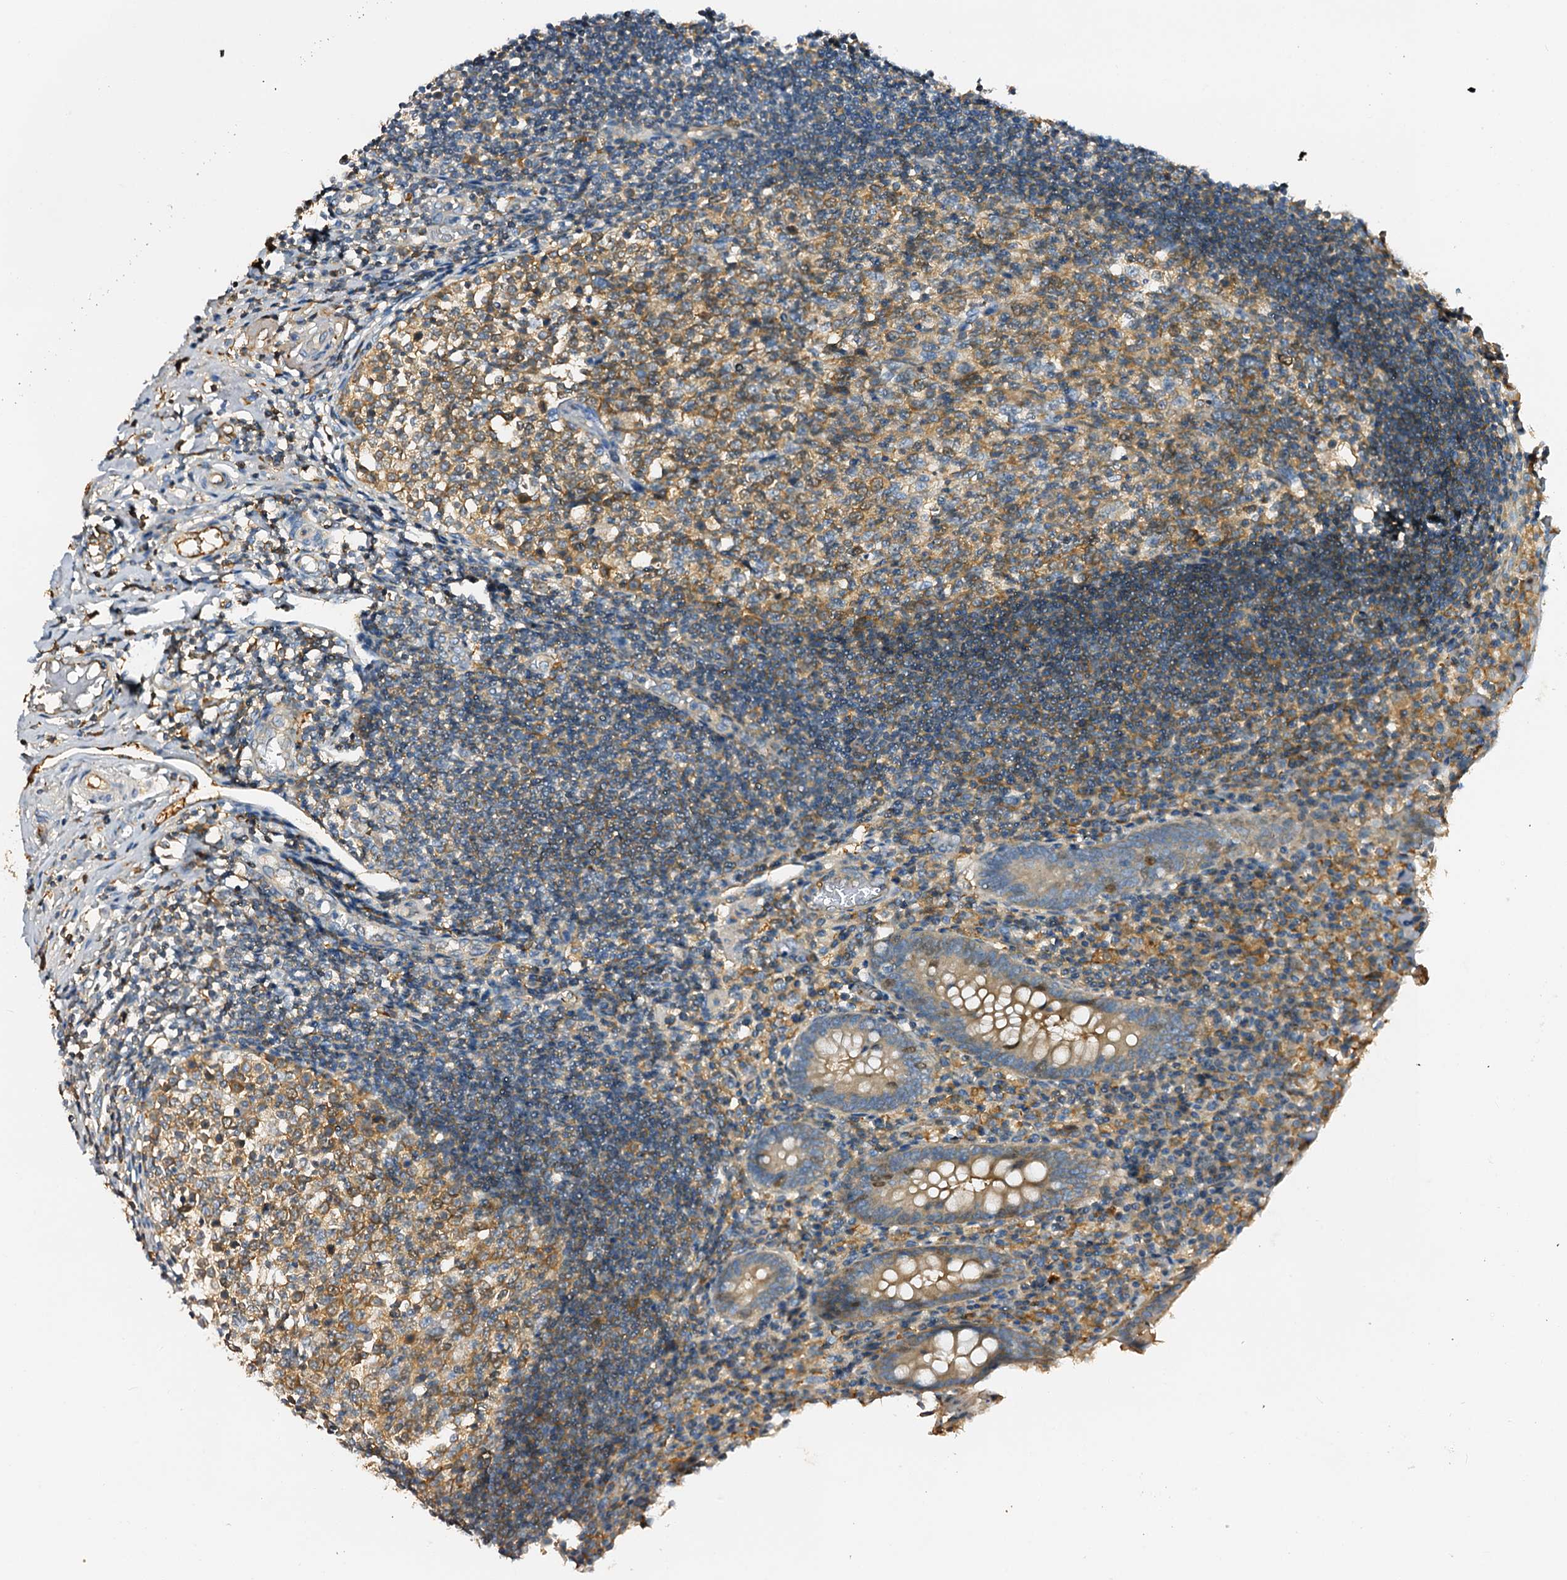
{"staining": {"intensity": "moderate", "quantity": ">75%", "location": "cytoplasmic/membranous"}, "tissue": "appendix", "cell_type": "Glandular cells", "image_type": "normal", "snomed": [{"axis": "morphology", "description": "Normal tissue, NOS"}, {"axis": "topography", "description": "Appendix"}], "caption": "Immunohistochemical staining of unremarkable human appendix displays medium levels of moderate cytoplasmic/membranous expression in about >75% of glandular cells. The protein is shown in brown color, while the nuclei are stained blue.", "gene": "CSKMT", "patient": {"sex": "female", "age": 17}}